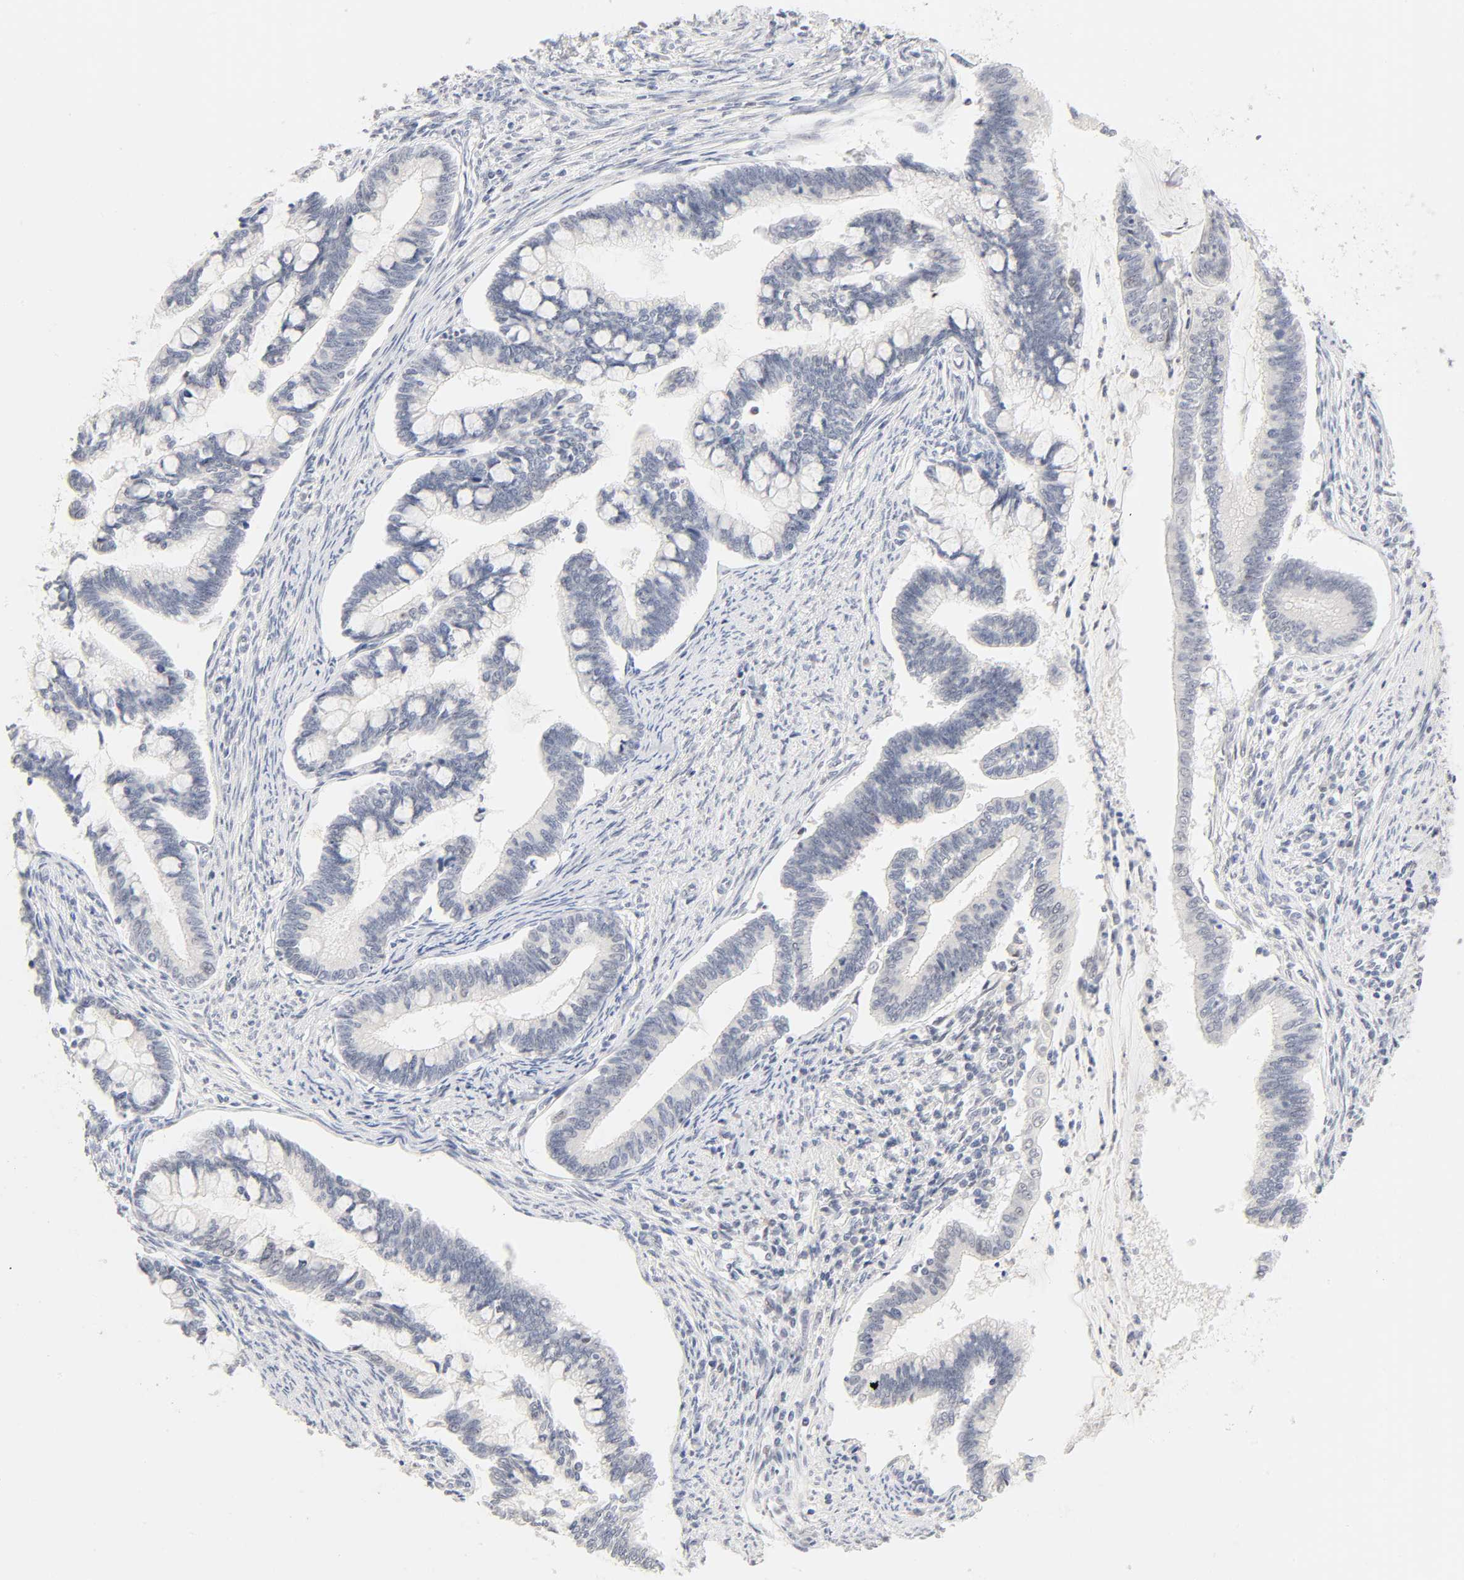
{"staining": {"intensity": "negative", "quantity": "none", "location": "none"}, "tissue": "cervical cancer", "cell_type": "Tumor cells", "image_type": "cancer", "snomed": [{"axis": "morphology", "description": "Adenocarcinoma, NOS"}, {"axis": "topography", "description": "Cervix"}], "caption": "Immunohistochemistry micrograph of cervical cancer (adenocarcinoma) stained for a protein (brown), which demonstrates no staining in tumor cells. (Stains: DAB (3,3'-diaminobenzidine) immunohistochemistry (IHC) with hematoxylin counter stain, Microscopy: brightfield microscopy at high magnification).", "gene": "MNAT1", "patient": {"sex": "female", "age": 36}}